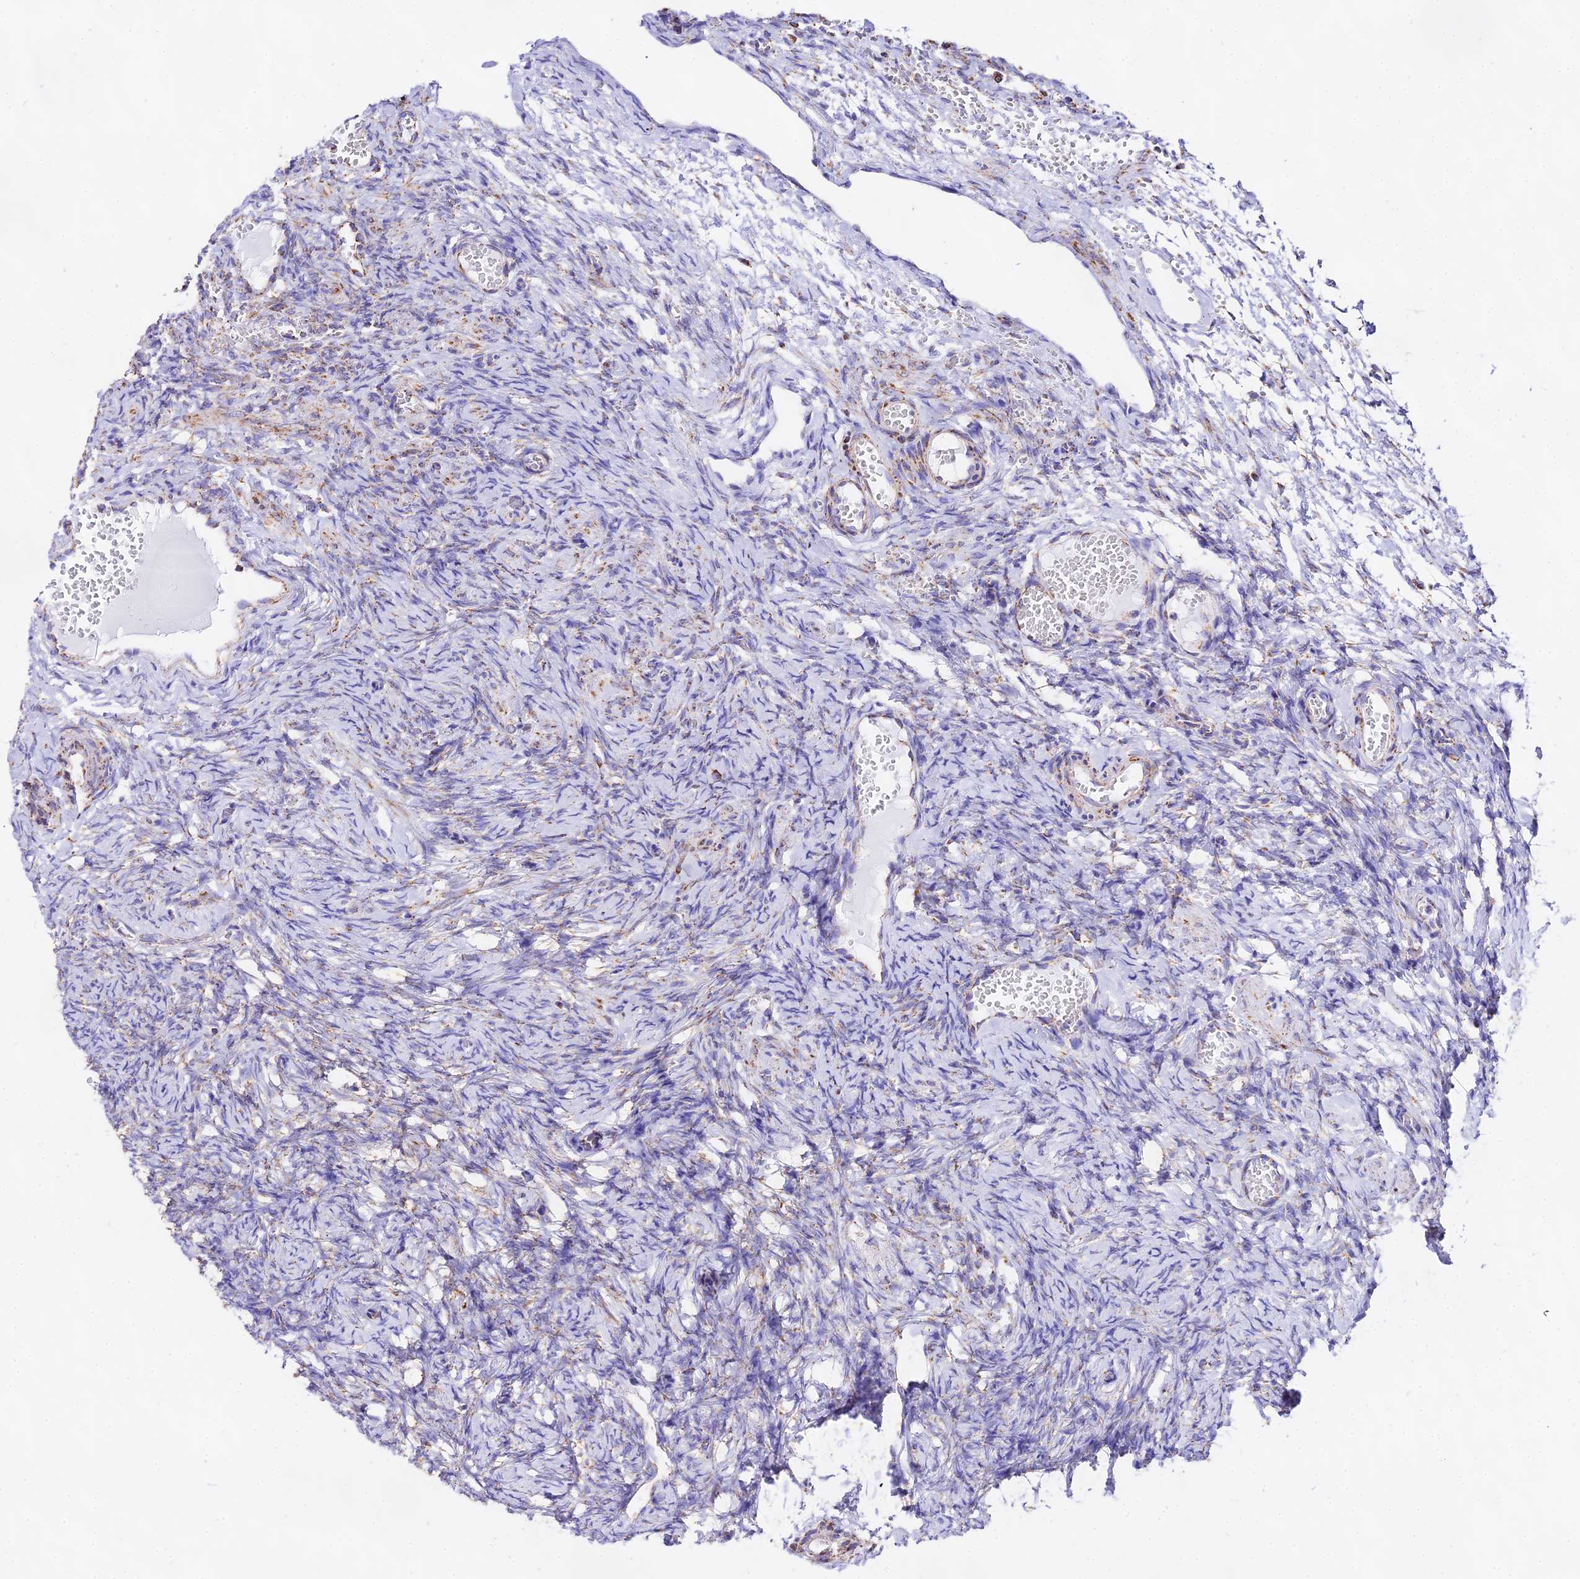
{"staining": {"intensity": "weak", "quantity": "25%-75%", "location": "cytoplasmic/membranous"}, "tissue": "ovary", "cell_type": "Ovarian stroma cells", "image_type": "normal", "snomed": [{"axis": "morphology", "description": "Adenocarcinoma, NOS"}, {"axis": "topography", "description": "Endometrium"}], "caption": "The immunohistochemical stain shows weak cytoplasmic/membranous expression in ovarian stroma cells of normal ovary. Using DAB (brown) and hematoxylin (blue) stains, captured at high magnification using brightfield microscopy.", "gene": "ATP5PD", "patient": {"sex": "female", "age": 32}}